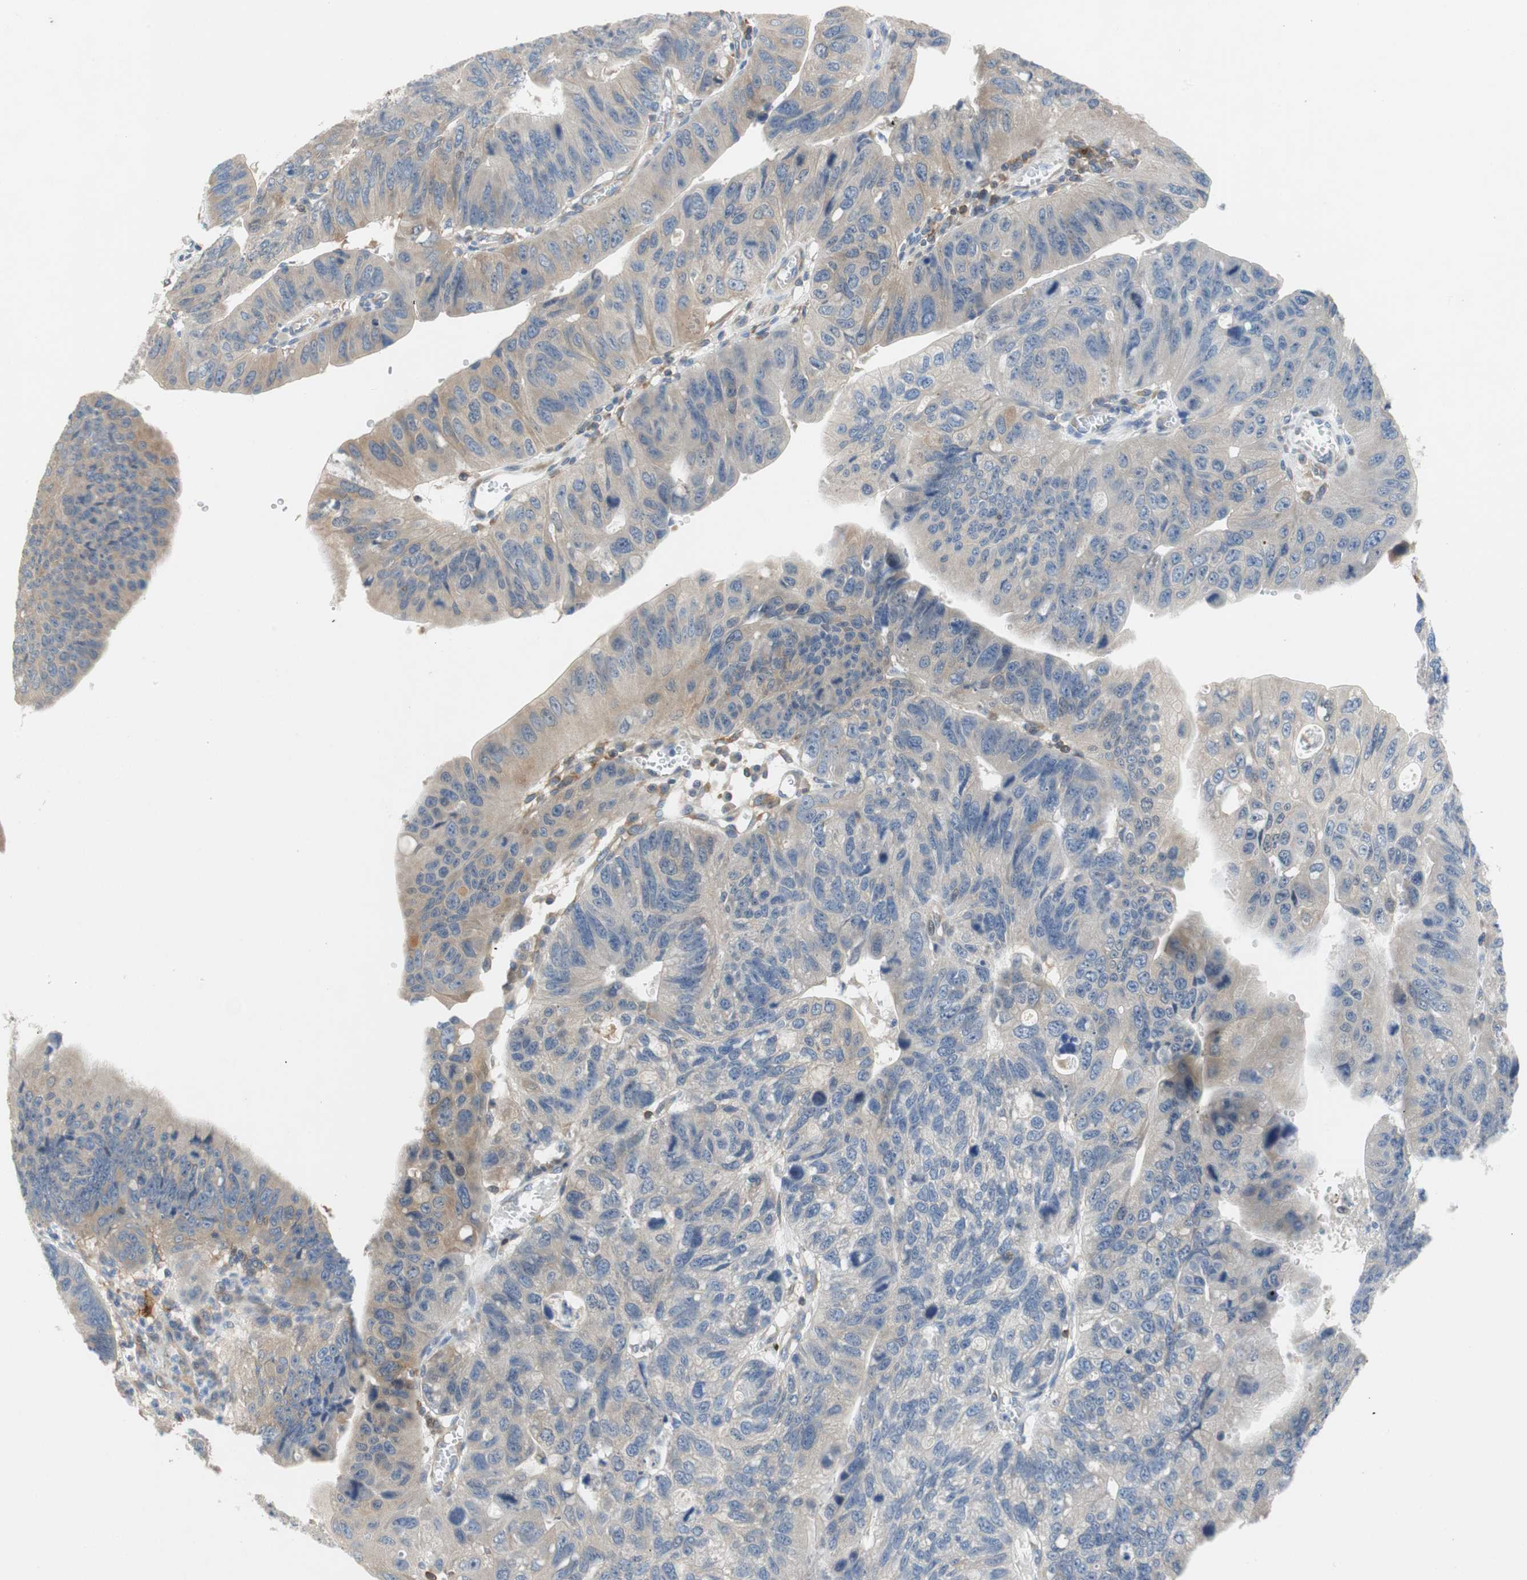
{"staining": {"intensity": "weak", "quantity": "25%-75%", "location": "cytoplasmic/membranous"}, "tissue": "stomach cancer", "cell_type": "Tumor cells", "image_type": "cancer", "snomed": [{"axis": "morphology", "description": "Adenocarcinoma, NOS"}, {"axis": "topography", "description": "Stomach"}], "caption": "Brown immunohistochemical staining in human stomach cancer shows weak cytoplasmic/membranous expression in approximately 25%-75% of tumor cells.", "gene": "RELB", "patient": {"sex": "male", "age": 59}}